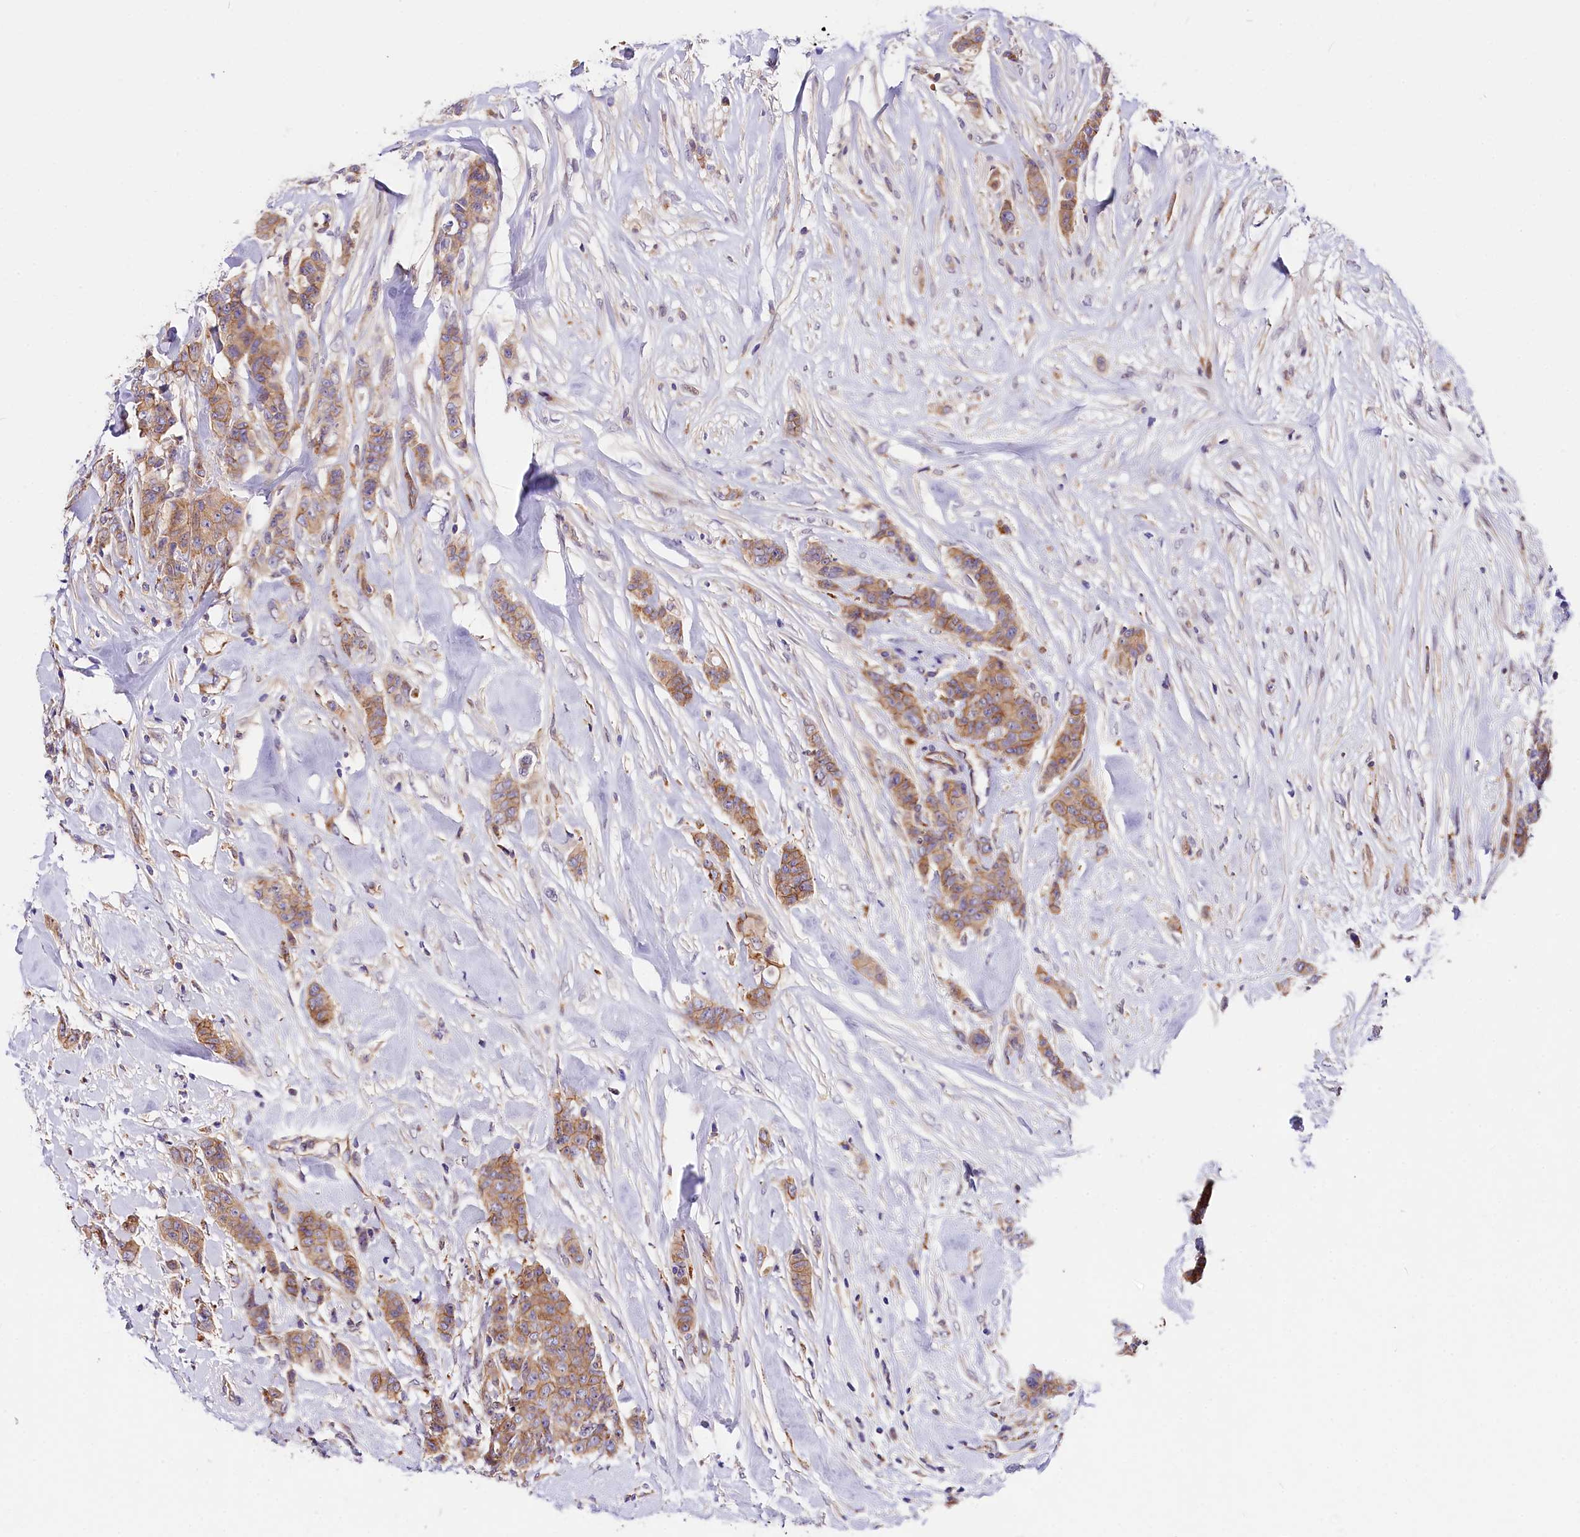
{"staining": {"intensity": "moderate", "quantity": ">75%", "location": "cytoplasmic/membranous"}, "tissue": "breast cancer", "cell_type": "Tumor cells", "image_type": "cancer", "snomed": [{"axis": "morphology", "description": "Duct carcinoma"}, {"axis": "topography", "description": "Breast"}], "caption": "This photomicrograph reveals immunohistochemistry (IHC) staining of human breast cancer (invasive ductal carcinoma), with medium moderate cytoplasmic/membranous positivity in about >75% of tumor cells.", "gene": "ARMC6", "patient": {"sex": "female", "age": 40}}